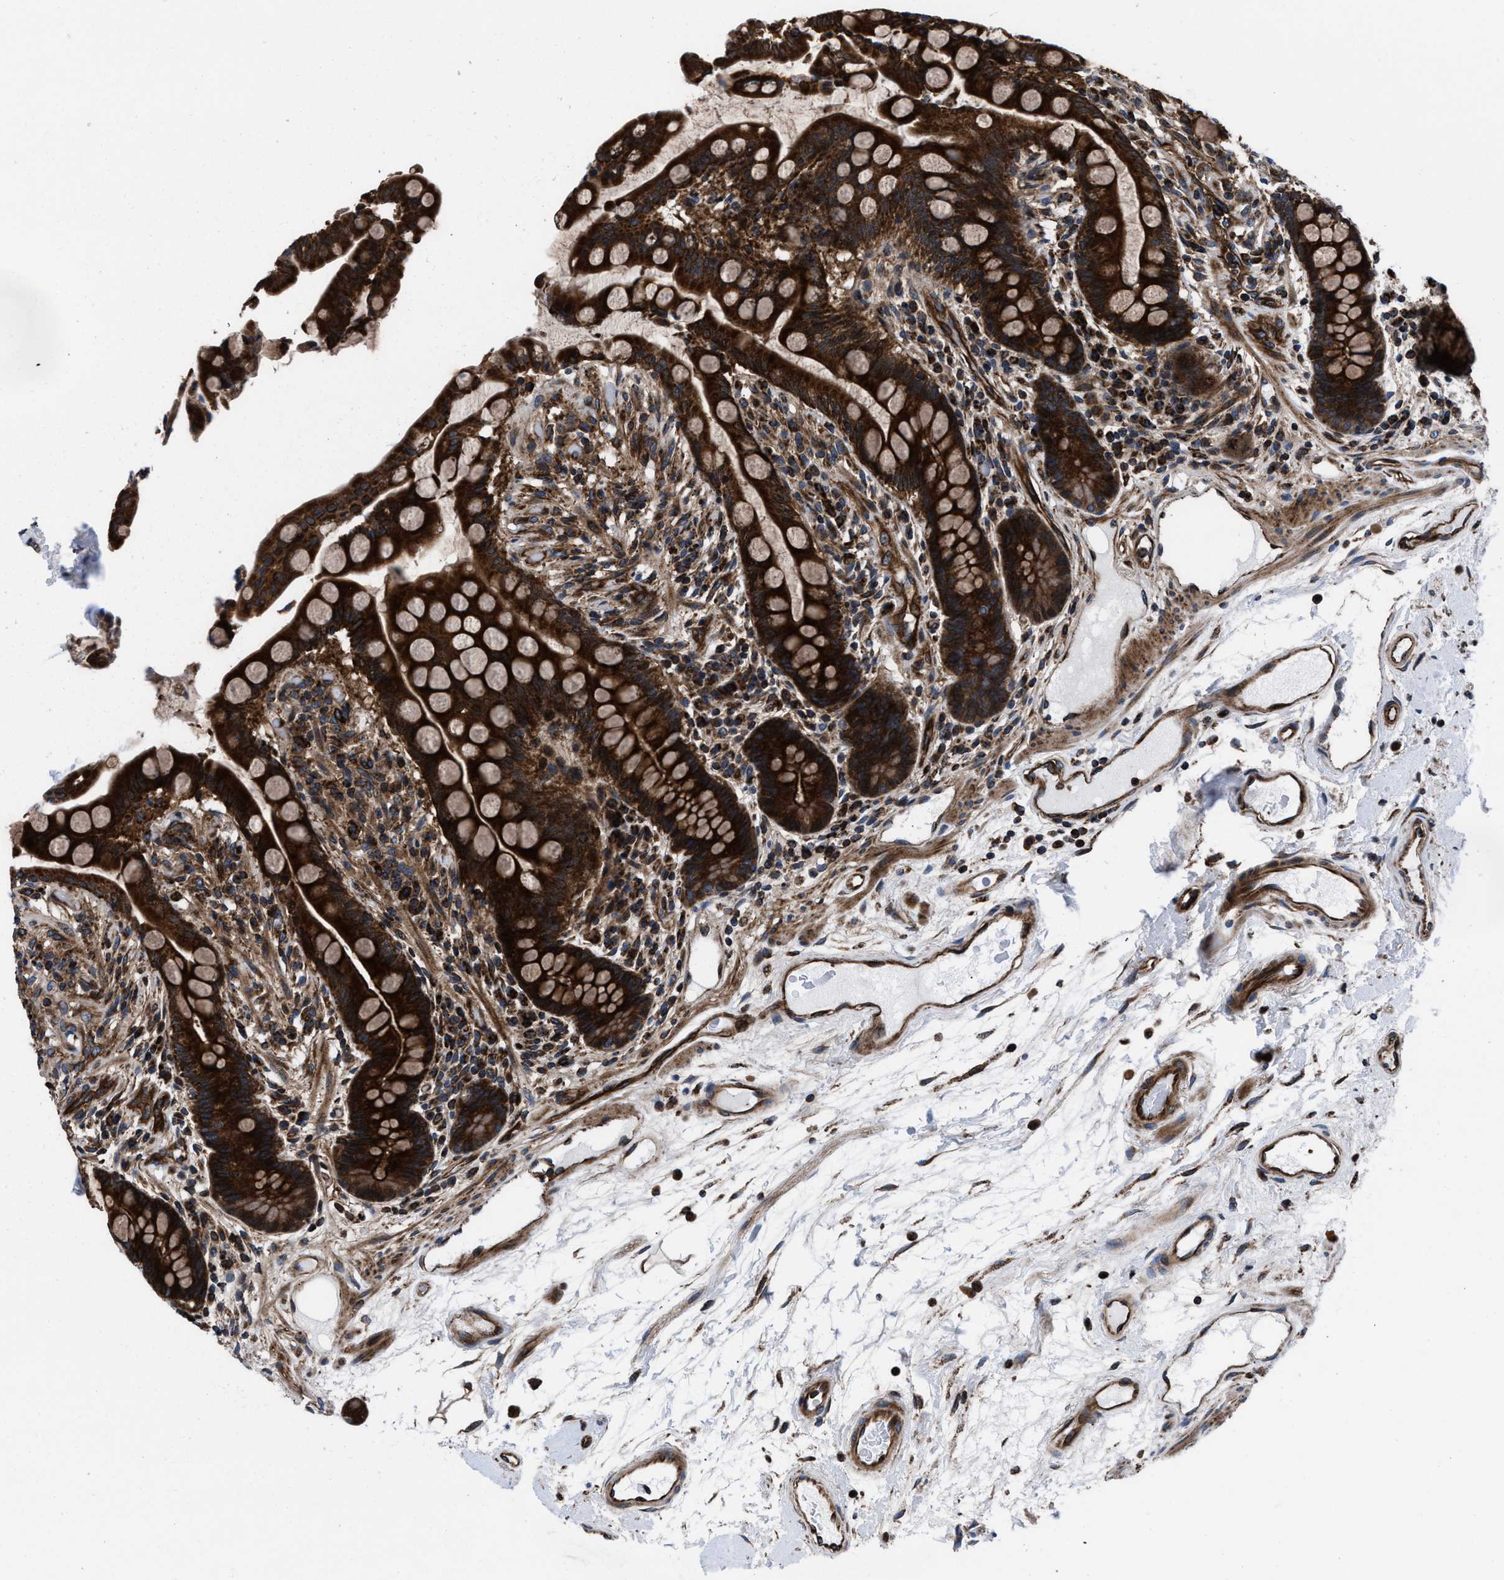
{"staining": {"intensity": "strong", "quantity": ">75%", "location": "cytoplasmic/membranous"}, "tissue": "colon", "cell_type": "Endothelial cells", "image_type": "normal", "snomed": [{"axis": "morphology", "description": "Normal tissue, NOS"}, {"axis": "topography", "description": "Colon"}], "caption": "The micrograph exhibits a brown stain indicating the presence of a protein in the cytoplasmic/membranous of endothelial cells in colon. Using DAB (brown) and hematoxylin (blue) stains, captured at high magnification using brightfield microscopy.", "gene": "PRR15L", "patient": {"sex": "male", "age": 73}}